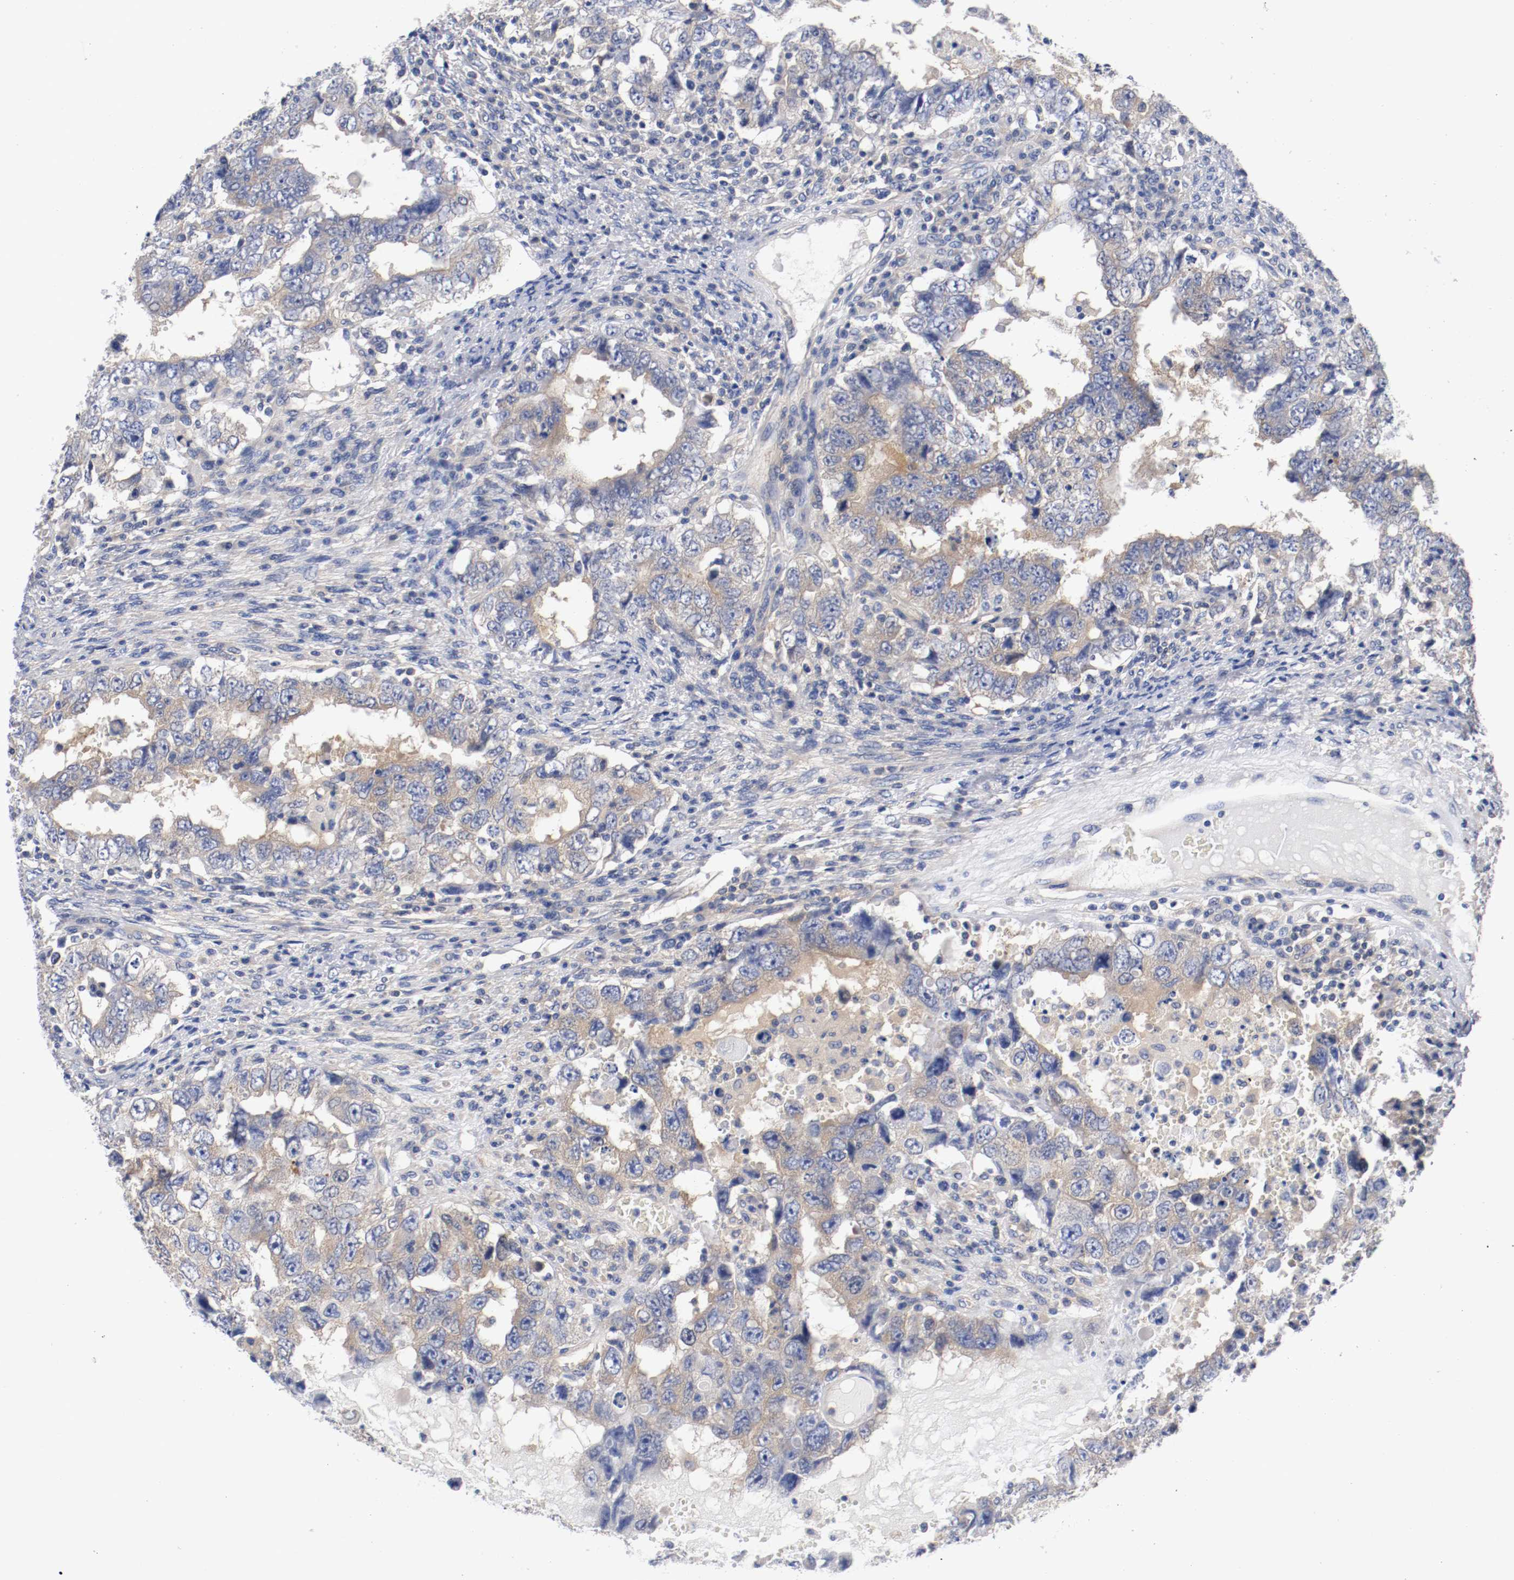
{"staining": {"intensity": "moderate", "quantity": ">75%", "location": "cytoplasmic/membranous"}, "tissue": "testis cancer", "cell_type": "Tumor cells", "image_type": "cancer", "snomed": [{"axis": "morphology", "description": "Carcinoma, Embryonal, NOS"}, {"axis": "topography", "description": "Testis"}], "caption": "Testis cancer (embryonal carcinoma) stained with DAB immunohistochemistry reveals medium levels of moderate cytoplasmic/membranous staining in approximately >75% of tumor cells.", "gene": "HGS", "patient": {"sex": "male", "age": 26}}